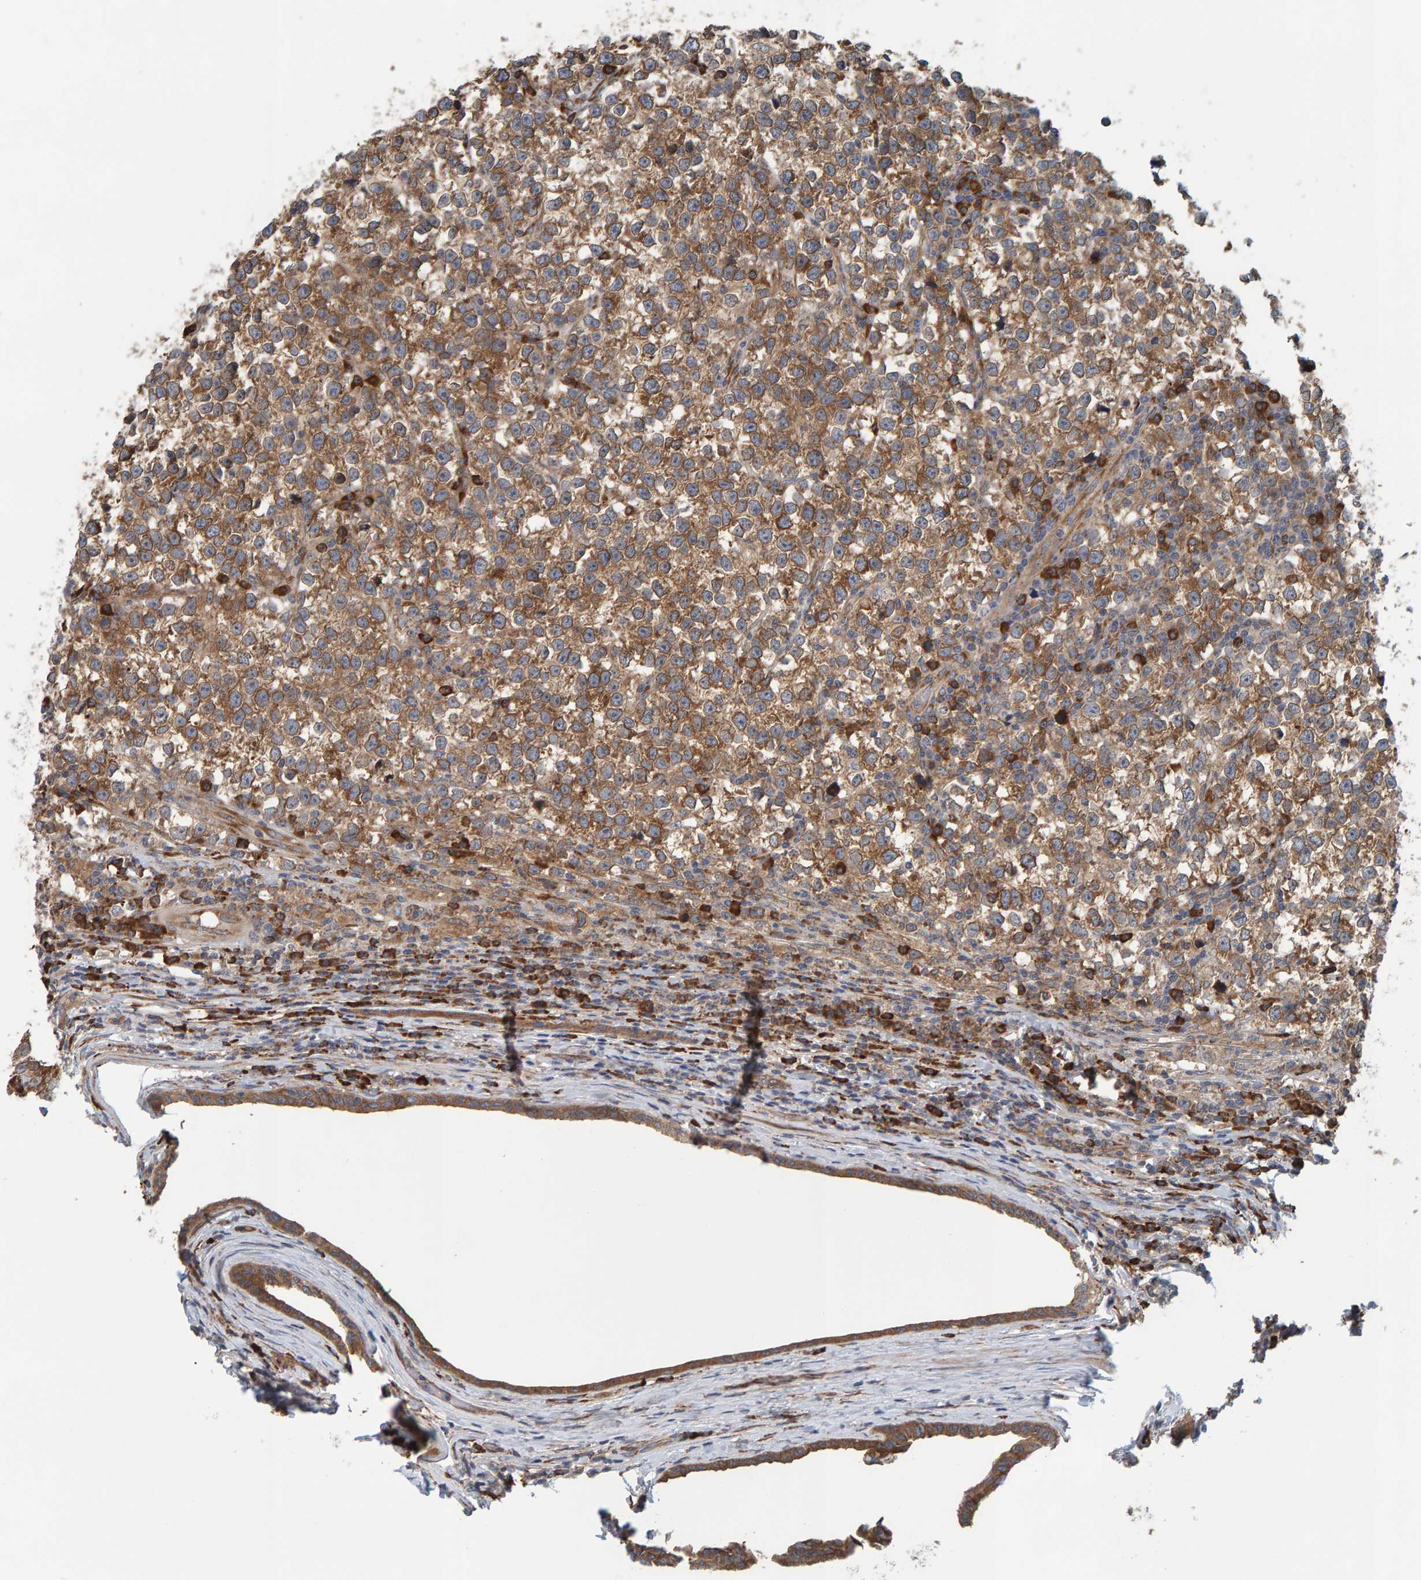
{"staining": {"intensity": "moderate", "quantity": ">75%", "location": "cytoplasmic/membranous"}, "tissue": "testis cancer", "cell_type": "Tumor cells", "image_type": "cancer", "snomed": [{"axis": "morphology", "description": "Normal tissue, NOS"}, {"axis": "morphology", "description": "Seminoma, NOS"}, {"axis": "topography", "description": "Testis"}], "caption": "Protein expression by immunohistochemistry (IHC) exhibits moderate cytoplasmic/membranous staining in about >75% of tumor cells in seminoma (testis). (DAB IHC, brown staining for protein, blue staining for nuclei).", "gene": "BAIAP2", "patient": {"sex": "male", "age": 43}}